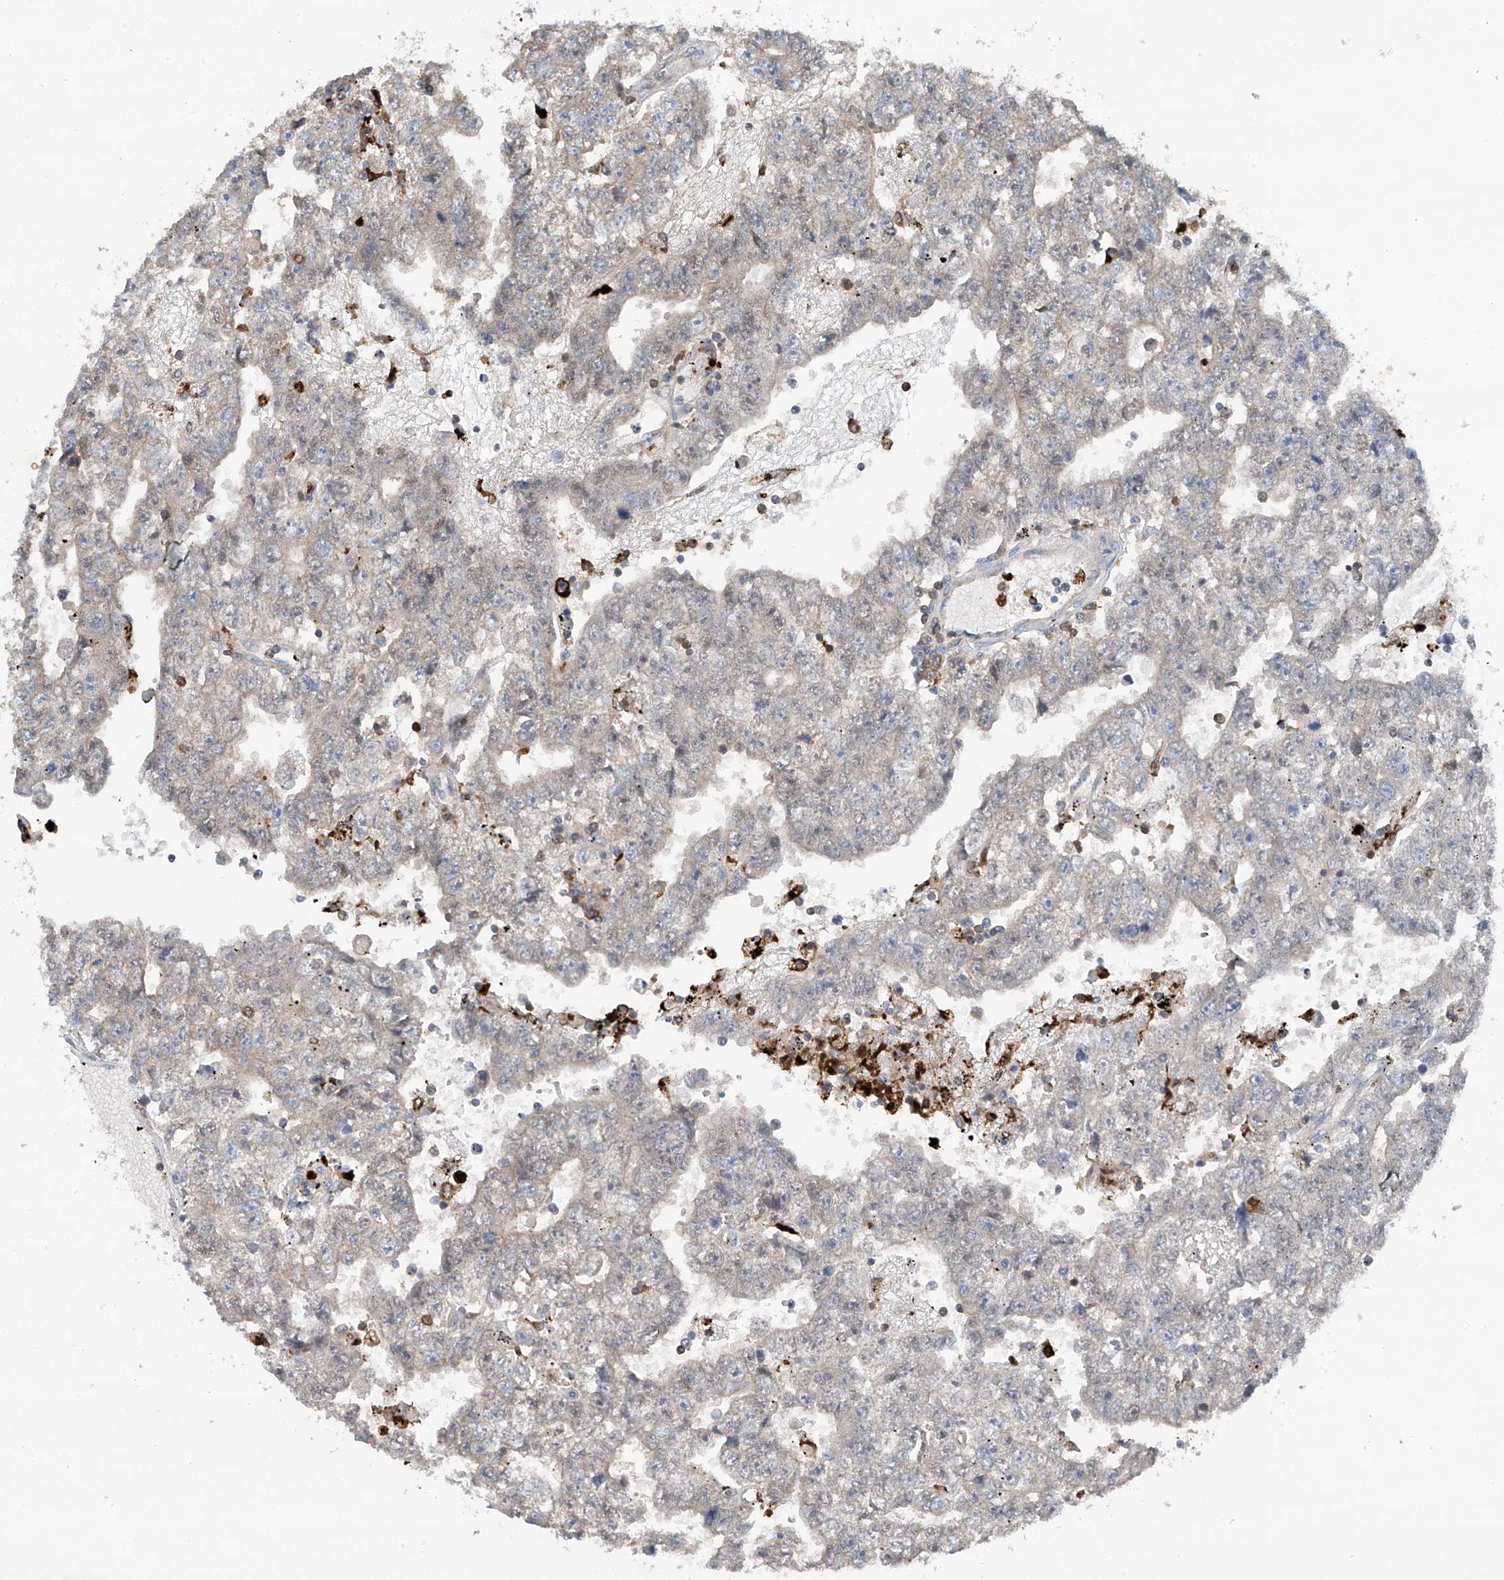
{"staining": {"intensity": "weak", "quantity": "<25%", "location": "cytoplasmic/membranous"}, "tissue": "testis cancer", "cell_type": "Tumor cells", "image_type": "cancer", "snomed": [{"axis": "morphology", "description": "Carcinoma, Embryonal, NOS"}, {"axis": "topography", "description": "Testis"}], "caption": "The photomicrograph shows no staining of tumor cells in testis embryonal carcinoma. (Brightfield microscopy of DAB (3,3'-diaminobenzidine) IHC at high magnification).", "gene": "PHACTR2", "patient": {"sex": "male", "age": 25}}